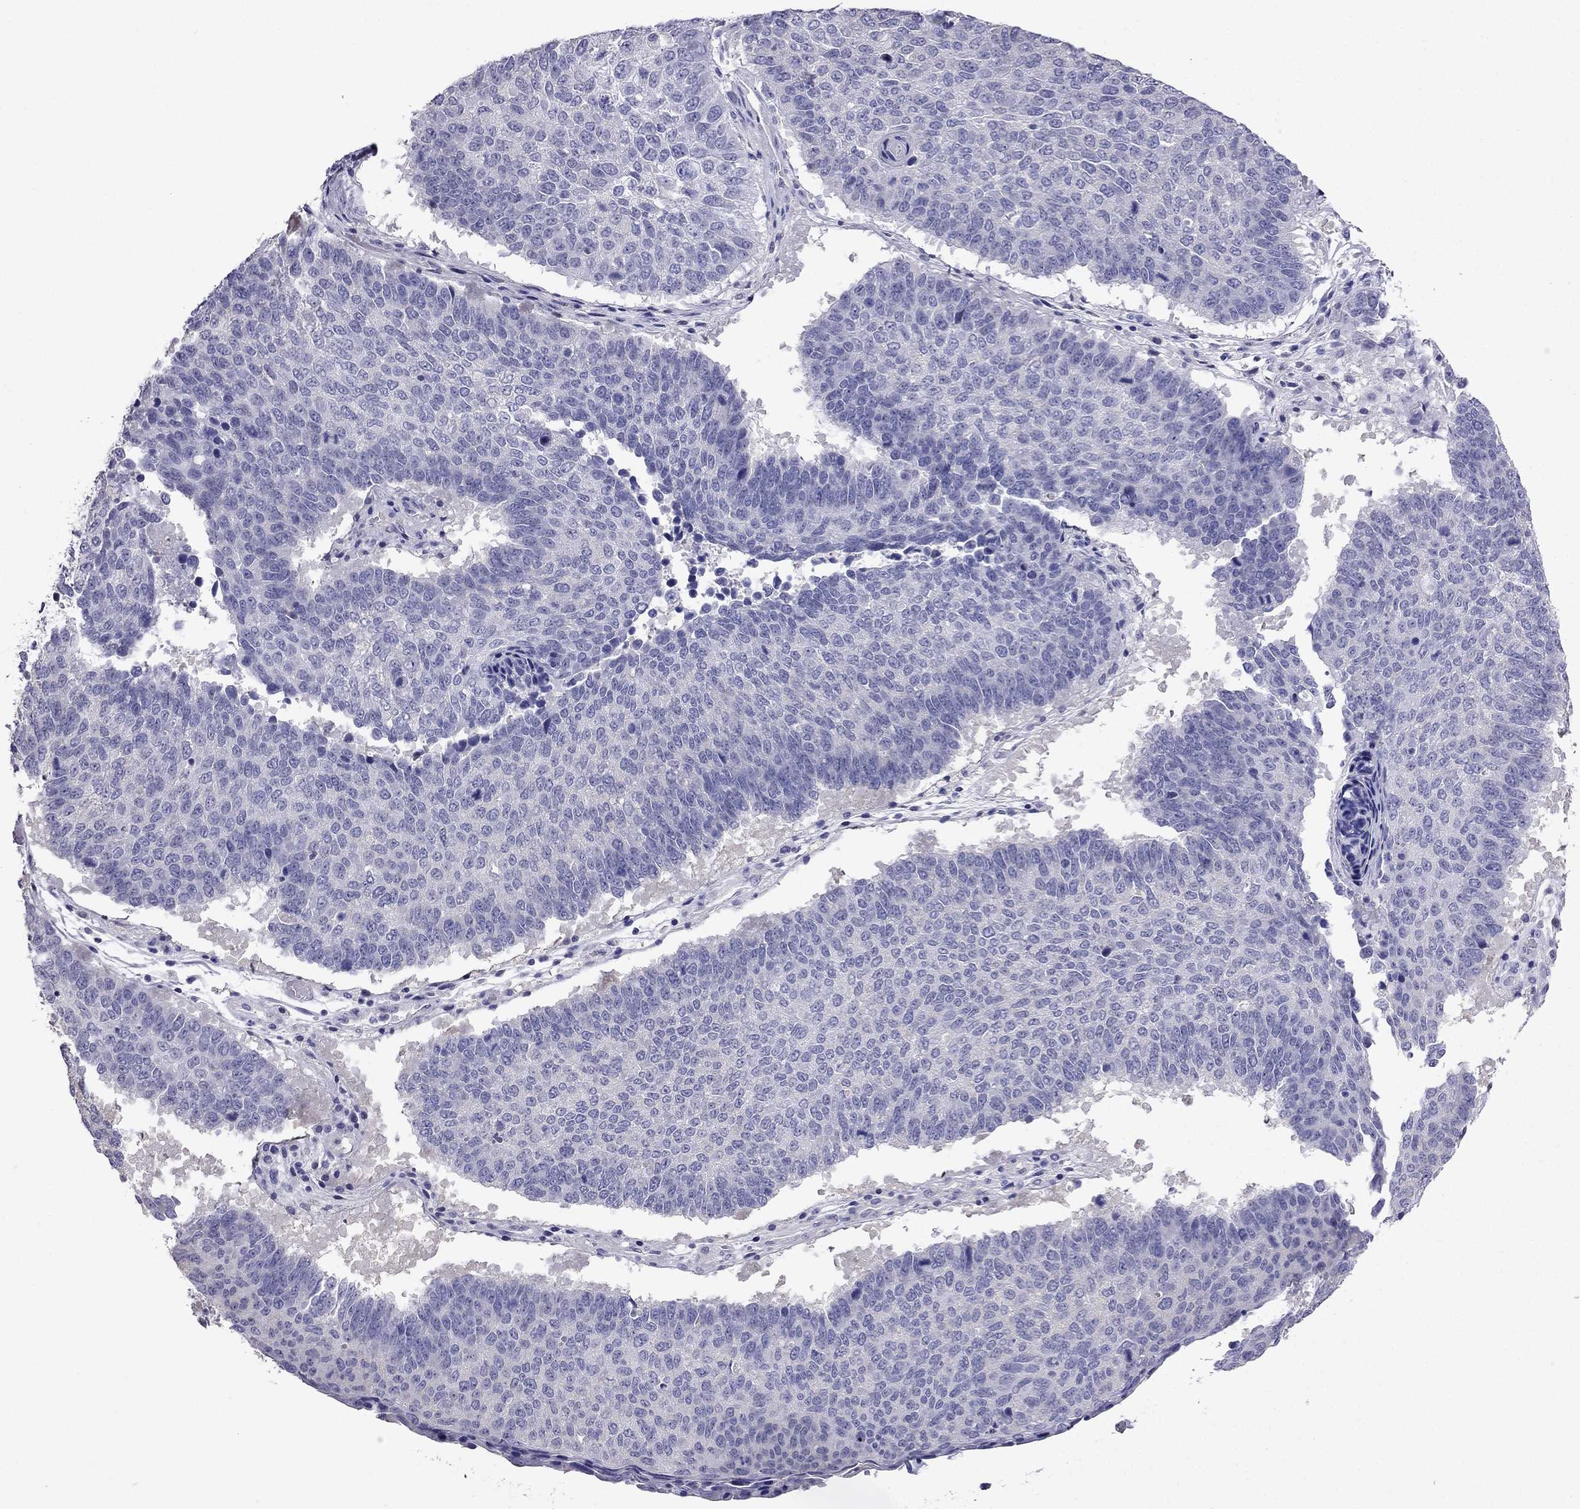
{"staining": {"intensity": "negative", "quantity": "none", "location": "none"}, "tissue": "lung cancer", "cell_type": "Tumor cells", "image_type": "cancer", "snomed": [{"axis": "morphology", "description": "Squamous cell carcinoma, NOS"}, {"axis": "topography", "description": "Lung"}], "caption": "Micrograph shows no protein positivity in tumor cells of lung cancer (squamous cell carcinoma) tissue. (DAB (3,3'-diaminobenzidine) IHC, high magnification).", "gene": "SCNN1D", "patient": {"sex": "male", "age": 73}}